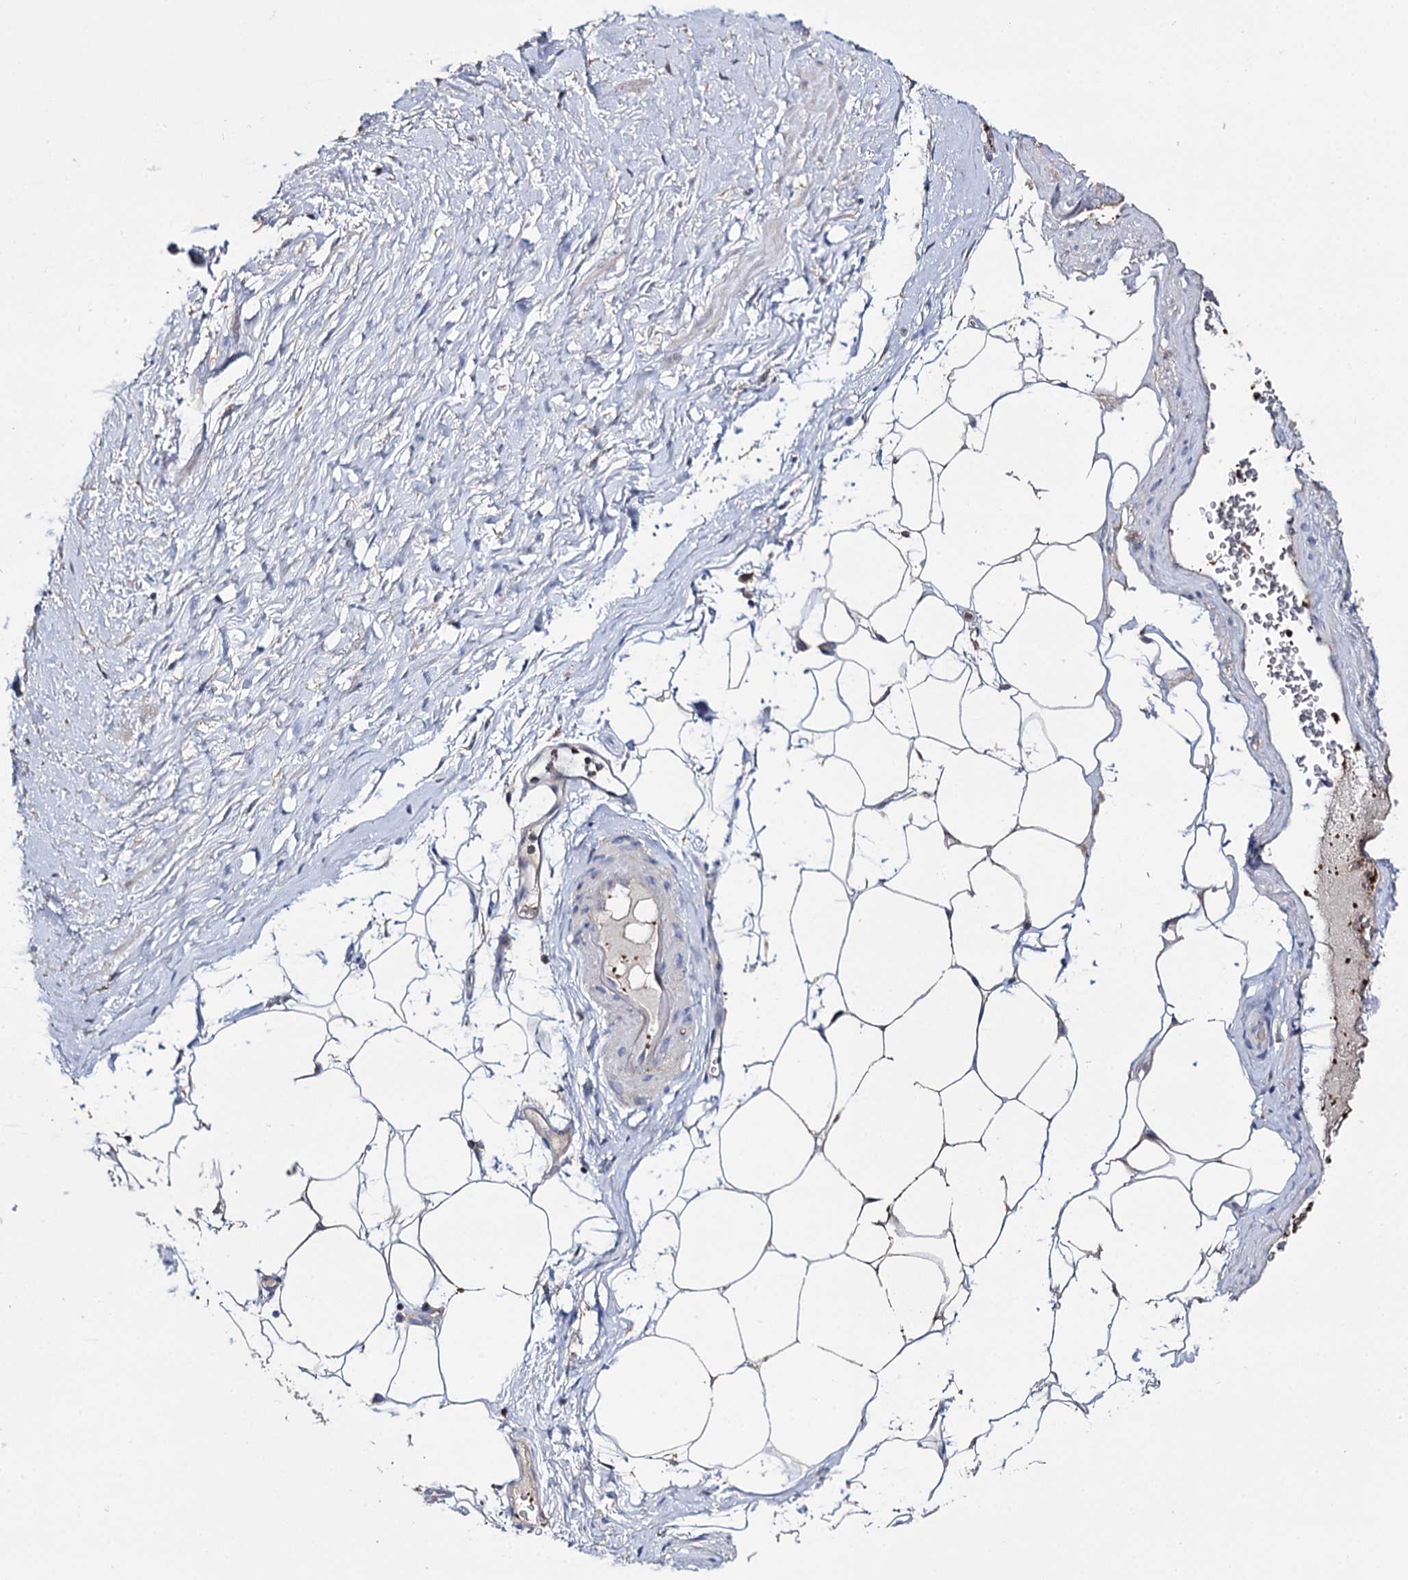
{"staining": {"intensity": "weak", "quantity": "25%-75%", "location": "cytoplasmic/membranous"}, "tissue": "adipose tissue", "cell_type": "Adipocytes", "image_type": "normal", "snomed": [{"axis": "morphology", "description": "Normal tissue, NOS"}, {"axis": "morphology", "description": "Adenocarcinoma, Low grade"}, {"axis": "topography", "description": "Prostate"}, {"axis": "topography", "description": "Peripheral nerve tissue"}], "caption": "A high-resolution micrograph shows IHC staining of normal adipose tissue, which exhibits weak cytoplasmic/membranous positivity in about 25%-75% of adipocytes.", "gene": "DNAH6", "patient": {"sex": "male", "age": 63}}